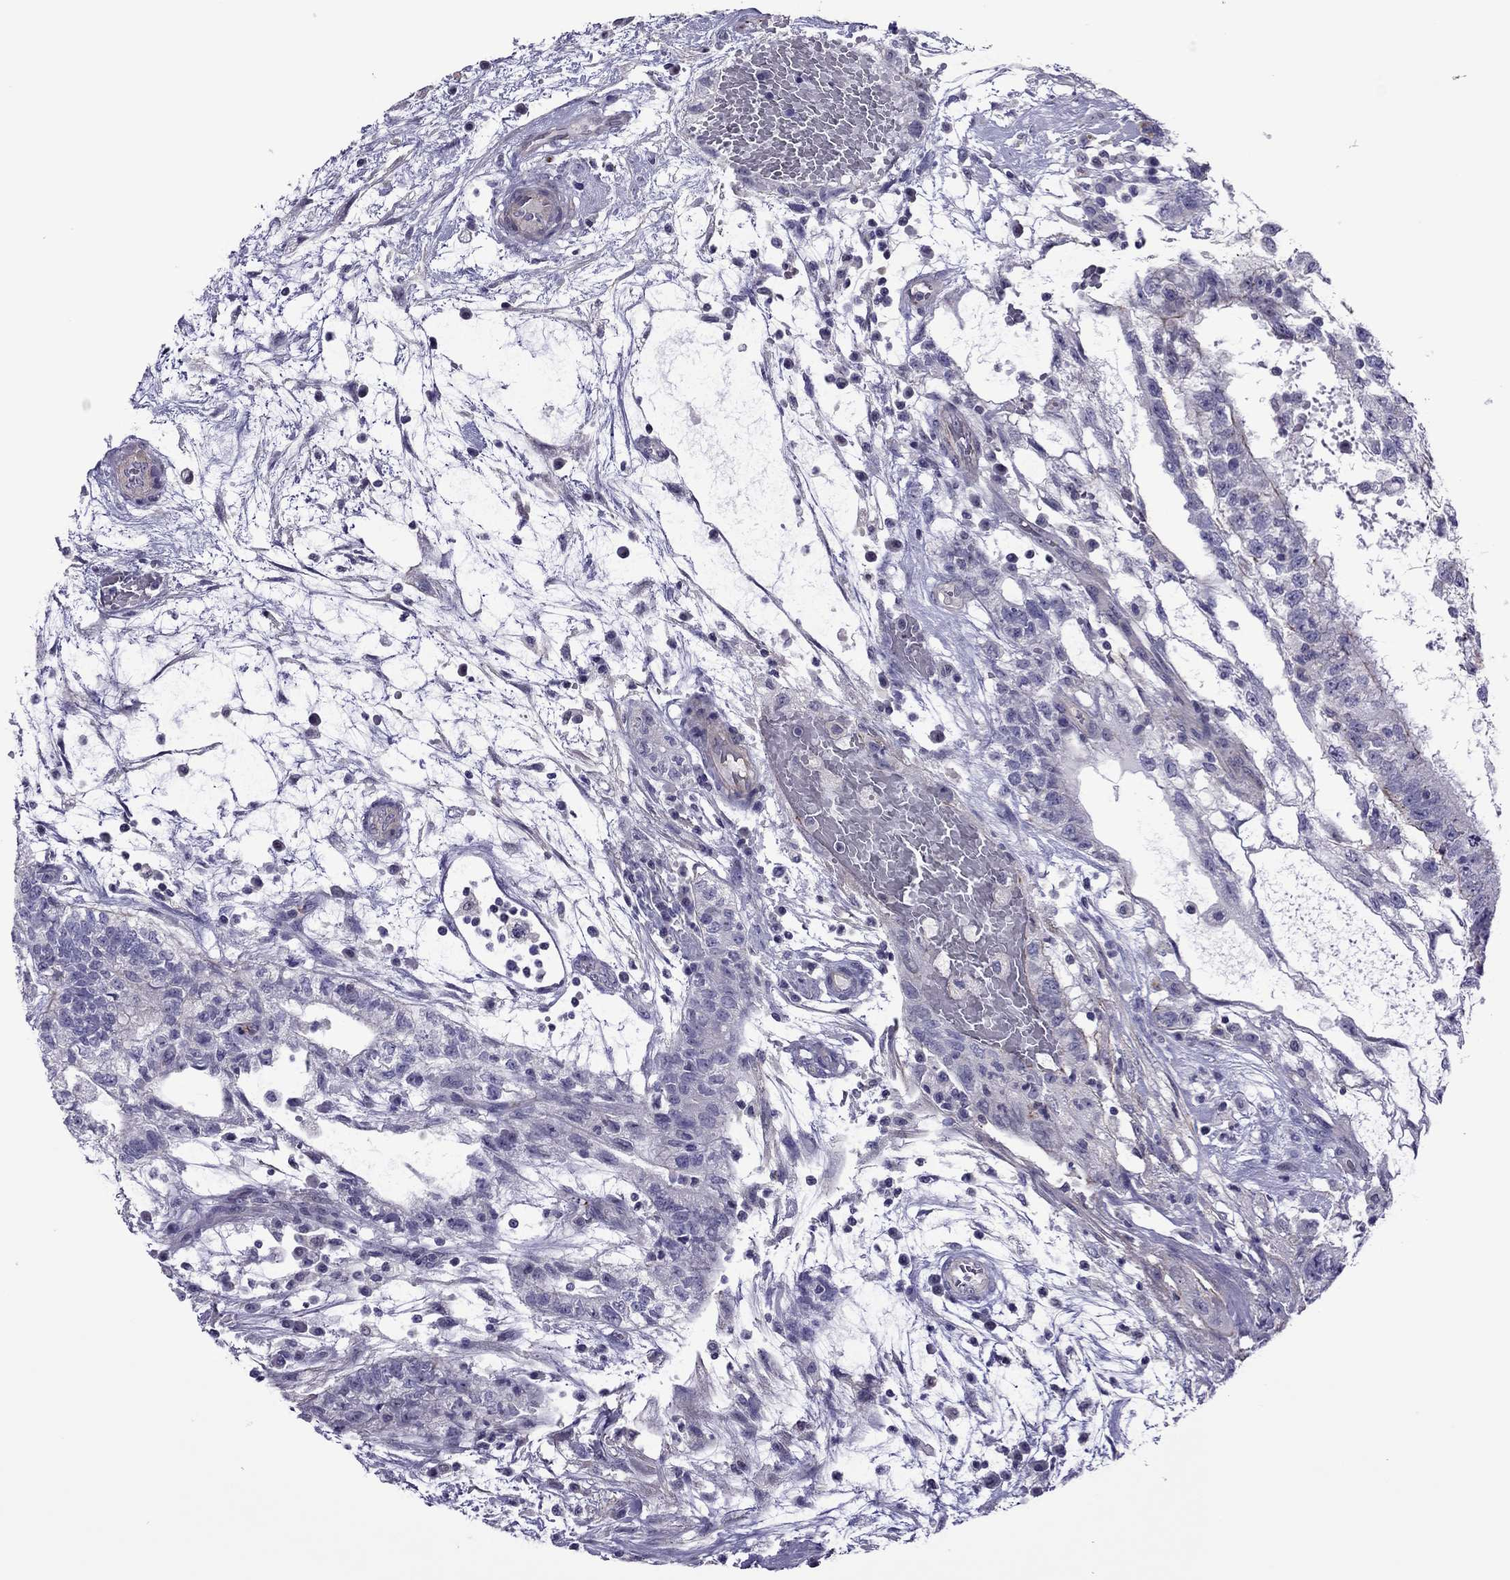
{"staining": {"intensity": "negative", "quantity": "none", "location": "none"}, "tissue": "testis cancer", "cell_type": "Tumor cells", "image_type": "cancer", "snomed": [{"axis": "morphology", "description": "Normal tissue, NOS"}, {"axis": "morphology", "description": "Carcinoma, Embryonal, NOS"}, {"axis": "topography", "description": "Testis"}, {"axis": "topography", "description": "Epididymis"}], "caption": "DAB immunohistochemical staining of human embryonal carcinoma (testis) shows no significant expression in tumor cells.", "gene": "SLC16A8", "patient": {"sex": "male", "age": 32}}